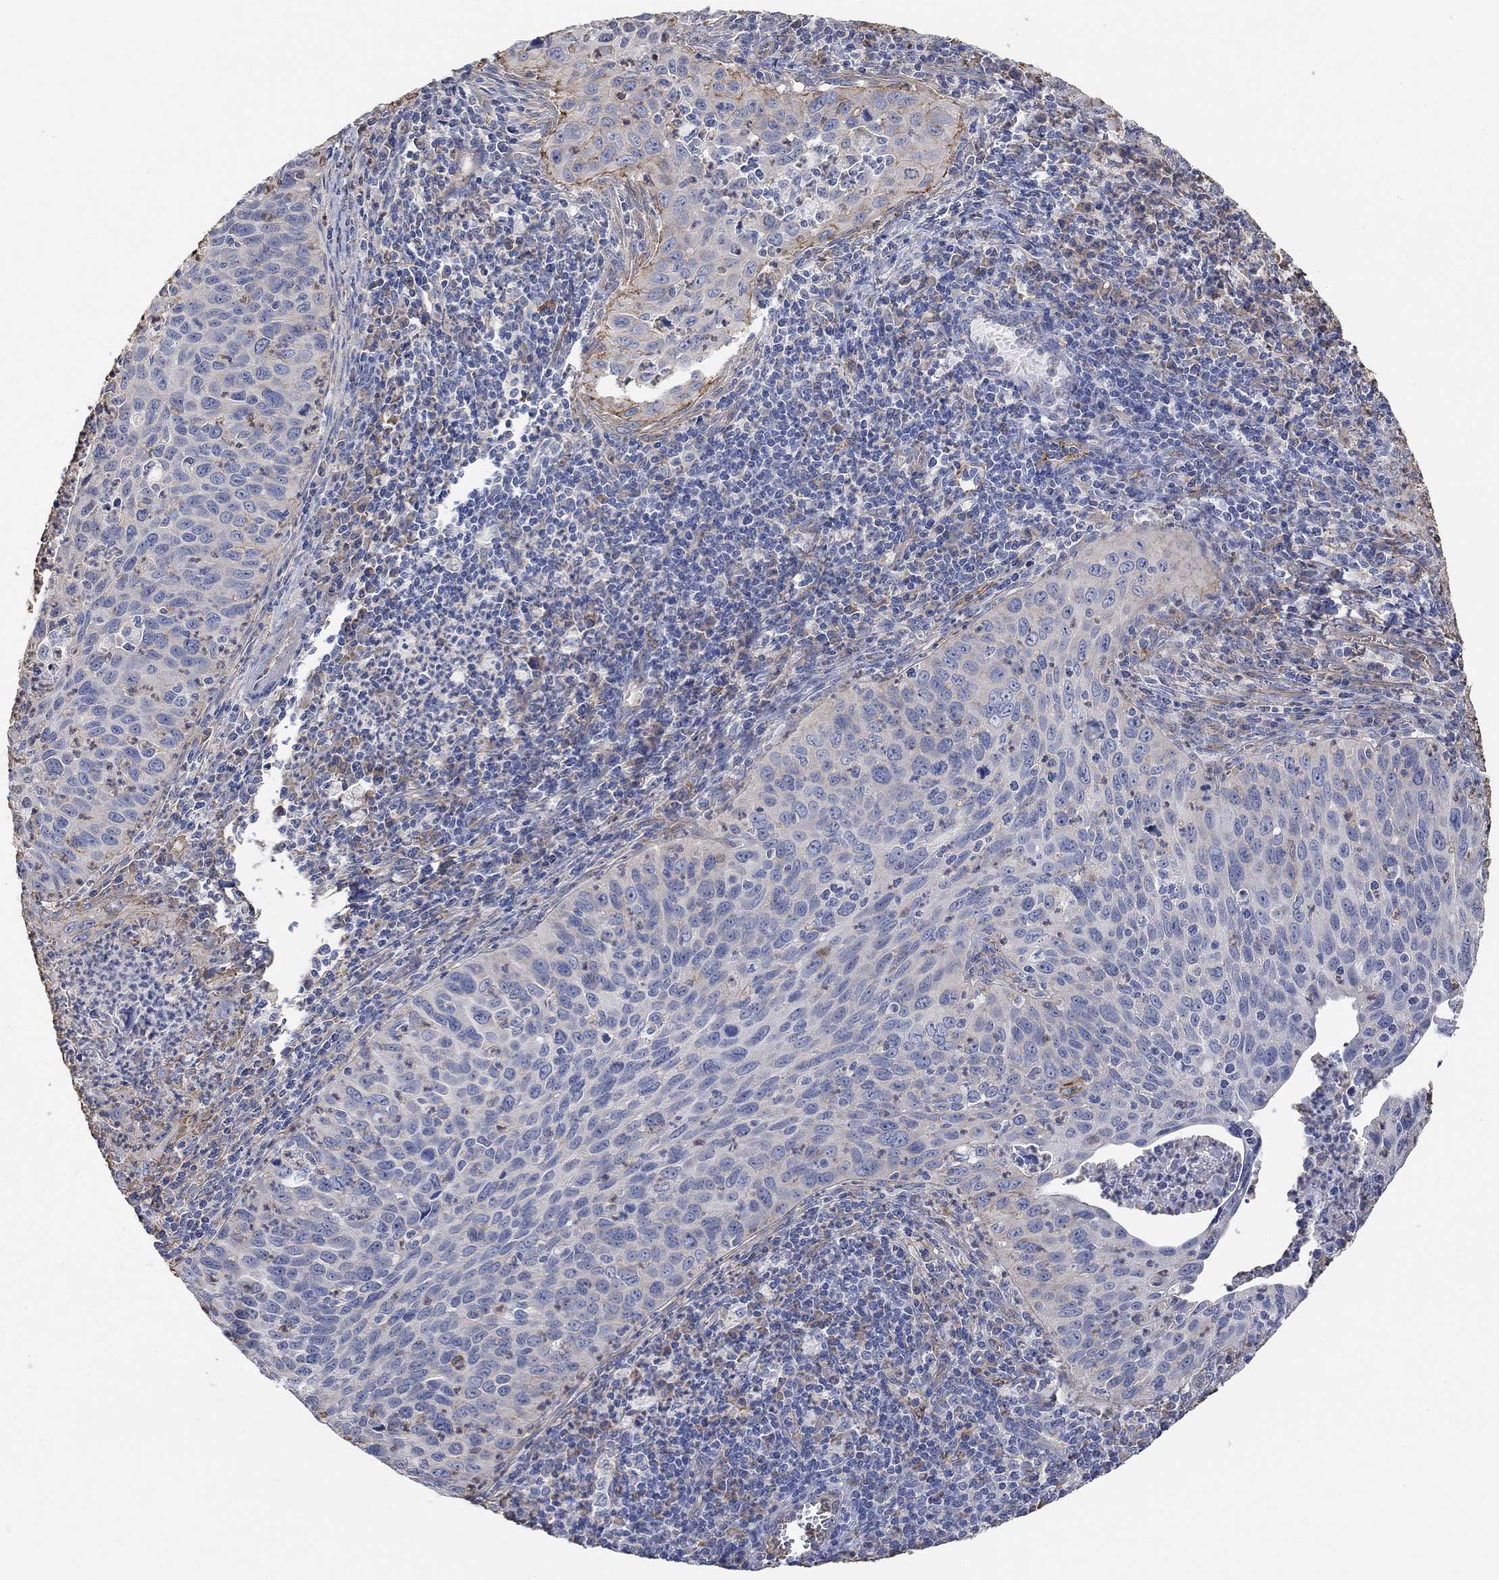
{"staining": {"intensity": "moderate", "quantity": "<25%", "location": "cytoplasmic/membranous"}, "tissue": "cervical cancer", "cell_type": "Tumor cells", "image_type": "cancer", "snomed": [{"axis": "morphology", "description": "Squamous cell carcinoma, NOS"}, {"axis": "topography", "description": "Cervix"}], "caption": "Cervical cancer stained with immunohistochemistry shows moderate cytoplasmic/membranous positivity in approximately <25% of tumor cells.", "gene": "SYT16", "patient": {"sex": "female", "age": 26}}